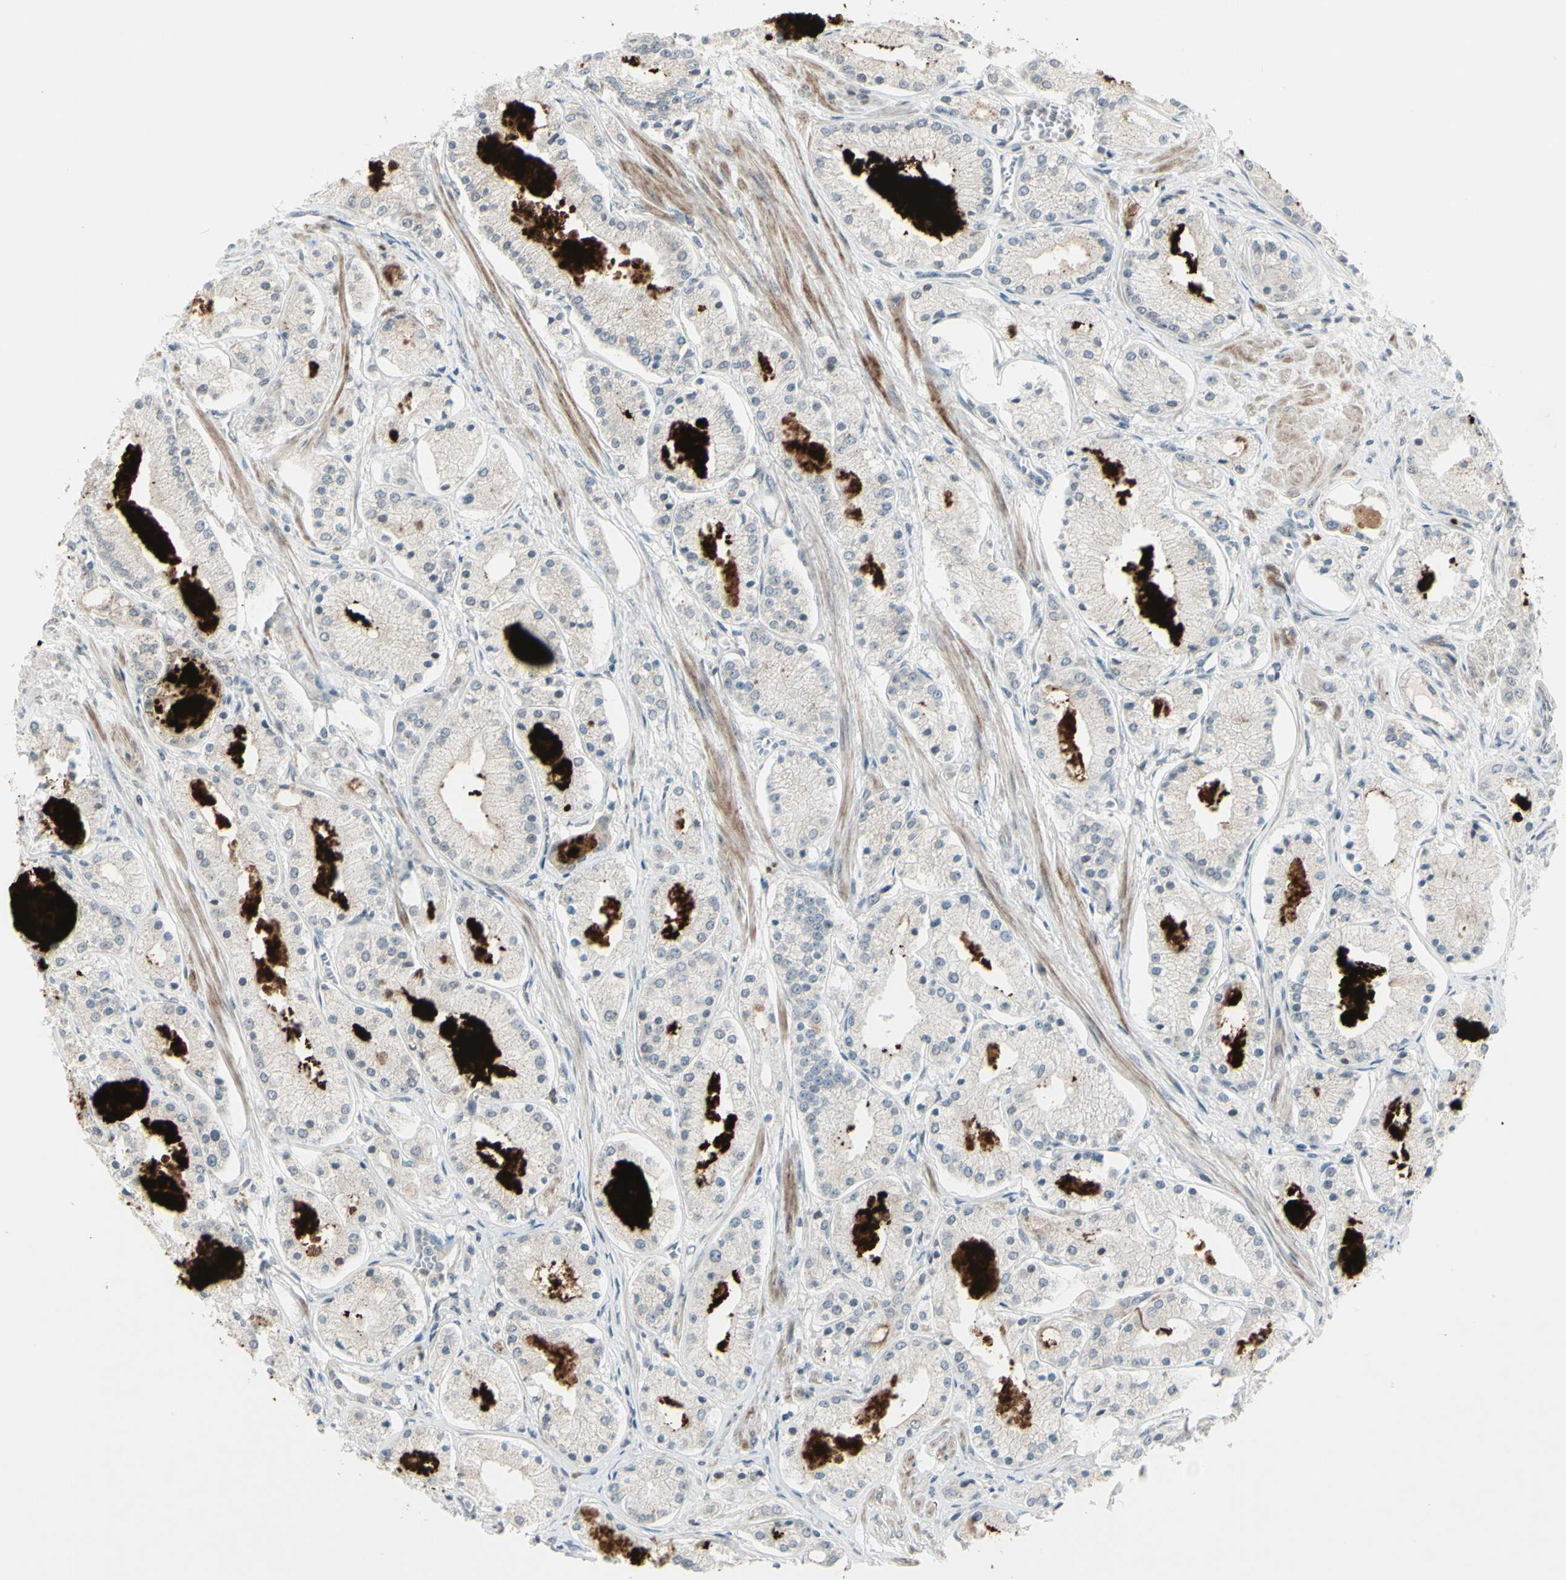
{"staining": {"intensity": "negative", "quantity": "none", "location": "none"}, "tissue": "prostate cancer", "cell_type": "Tumor cells", "image_type": "cancer", "snomed": [{"axis": "morphology", "description": "Adenocarcinoma, High grade"}, {"axis": "topography", "description": "Prostate"}], "caption": "Immunohistochemical staining of human adenocarcinoma (high-grade) (prostate) shows no significant expression in tumor cells.", "gene": "FGFR2", "patient": {"sex": "male", "age": 66}}